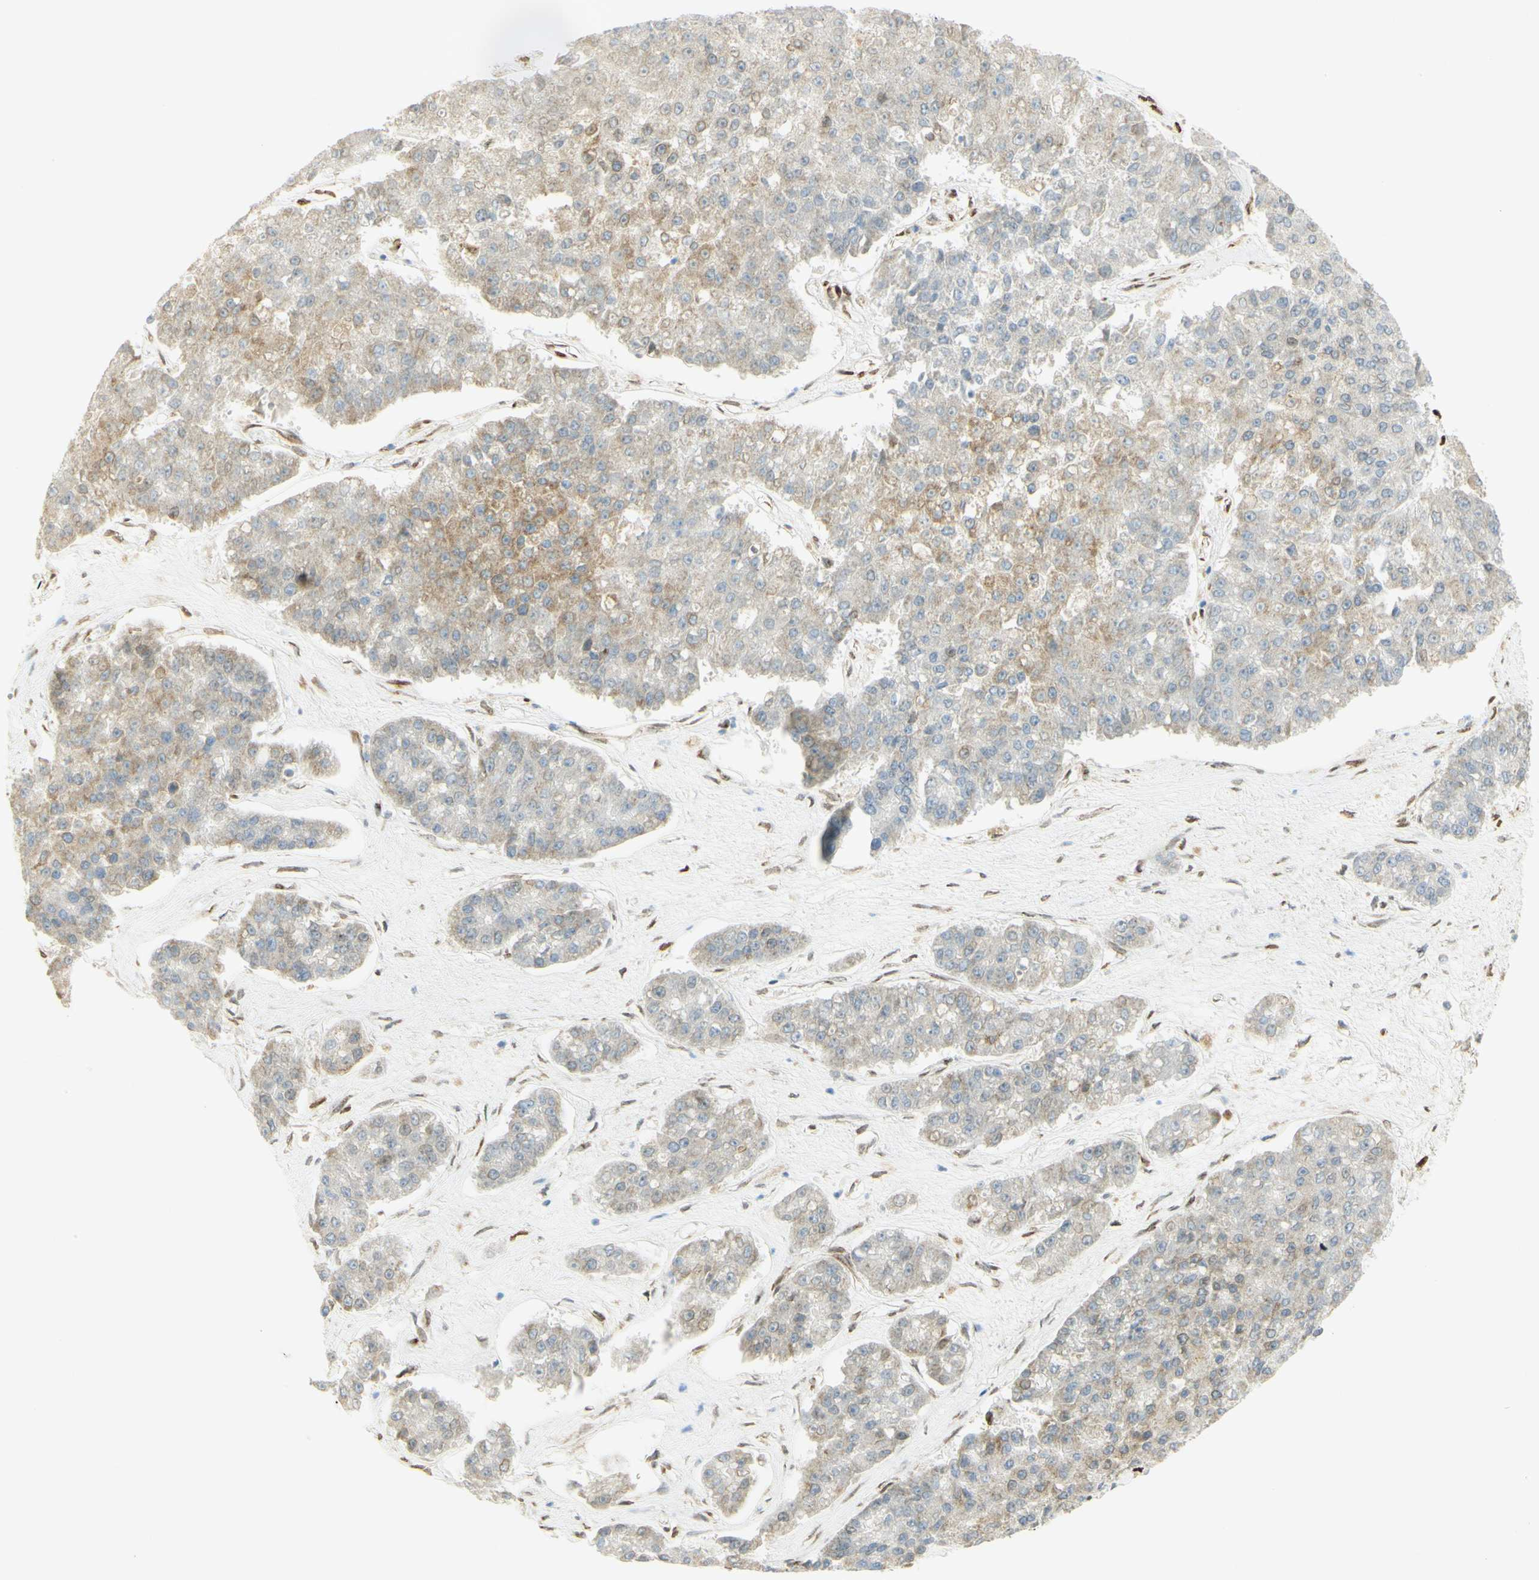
{"staining": {"intensity": "weak", "quantity": "<25%", "location": "nuclear"}, "tissue": "pancreatic cancer", "cell_type": "Tumor cells", "image_type": "cancer", "snomed": [{"axis": "morphology", "description": "Adenocarcinoma, NOS"}, {"axis": "topography", "description": "Pancreas"}], "caption": "High magnification brightfield microscopy of pancreatic cancer stained with DAB (3,3'-diaminobenzidine) (brown) and counterstained with hematoxylin (blue): tumor cells show no significant expression.", "gene": "E2F1", "patient": {"sex": "male", "age": 50}}